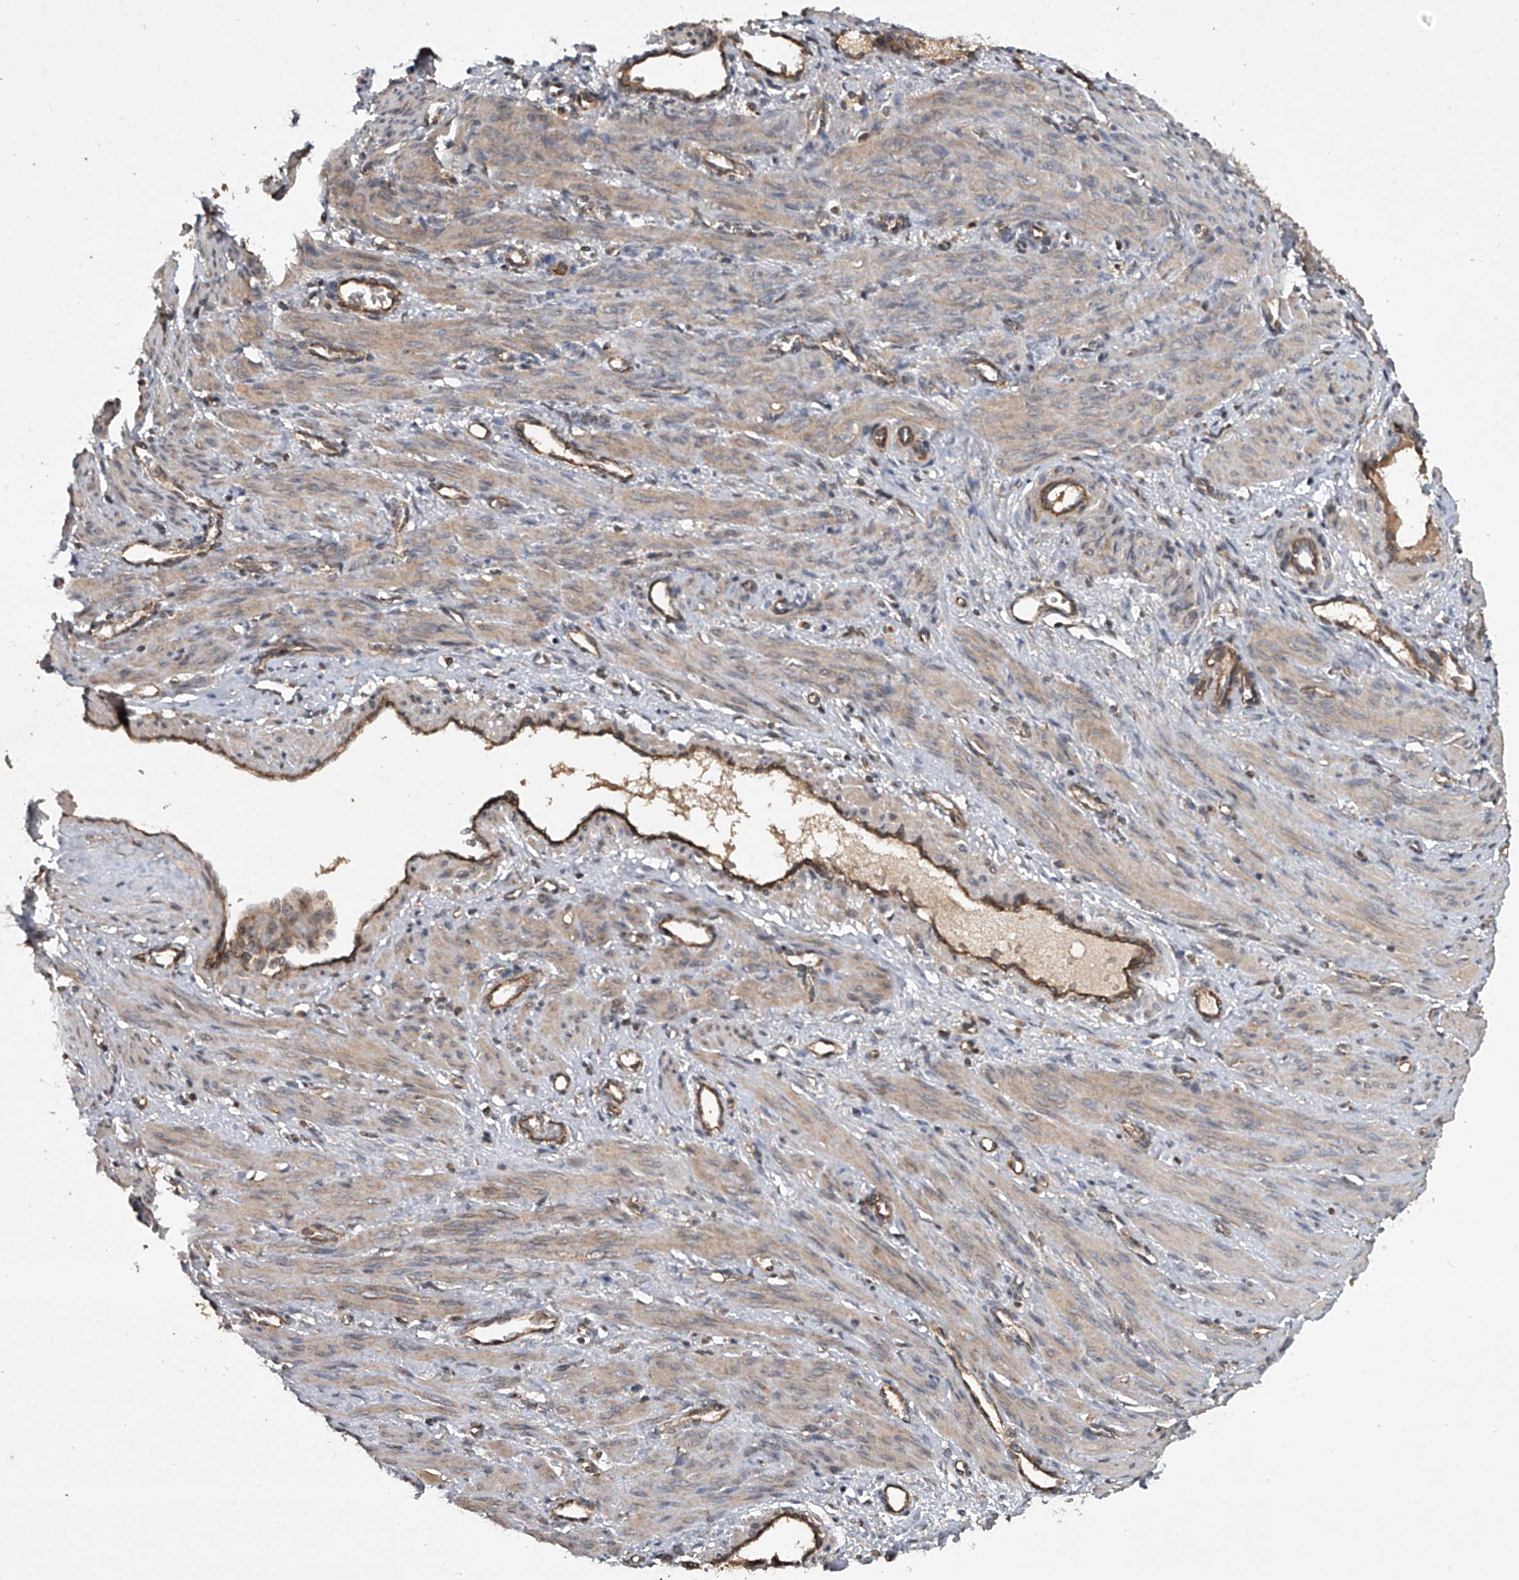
{"staining": {"intensity": "weak", "quantity": "25%-75%", "location": "cytoplasmic/membranous"}, "tissue": "smooth muscle", "cell_type": "Smooth muscle cells", "image_type": "normal", "snomed": [{"axis": "morphology", "description": "Normal tissue, NOS"}, {"axis": "topography", "description": "Endometrium"}], "caption": "Immunohistochemistry (DAB) staining of normal smooth muscle reveals weak cytoplasmic/membranous protein positivity in approximately 25%-75% of smooth muscle cells.", "gene": "NFS1", "patient": {"sex": "female", "age": 33}}